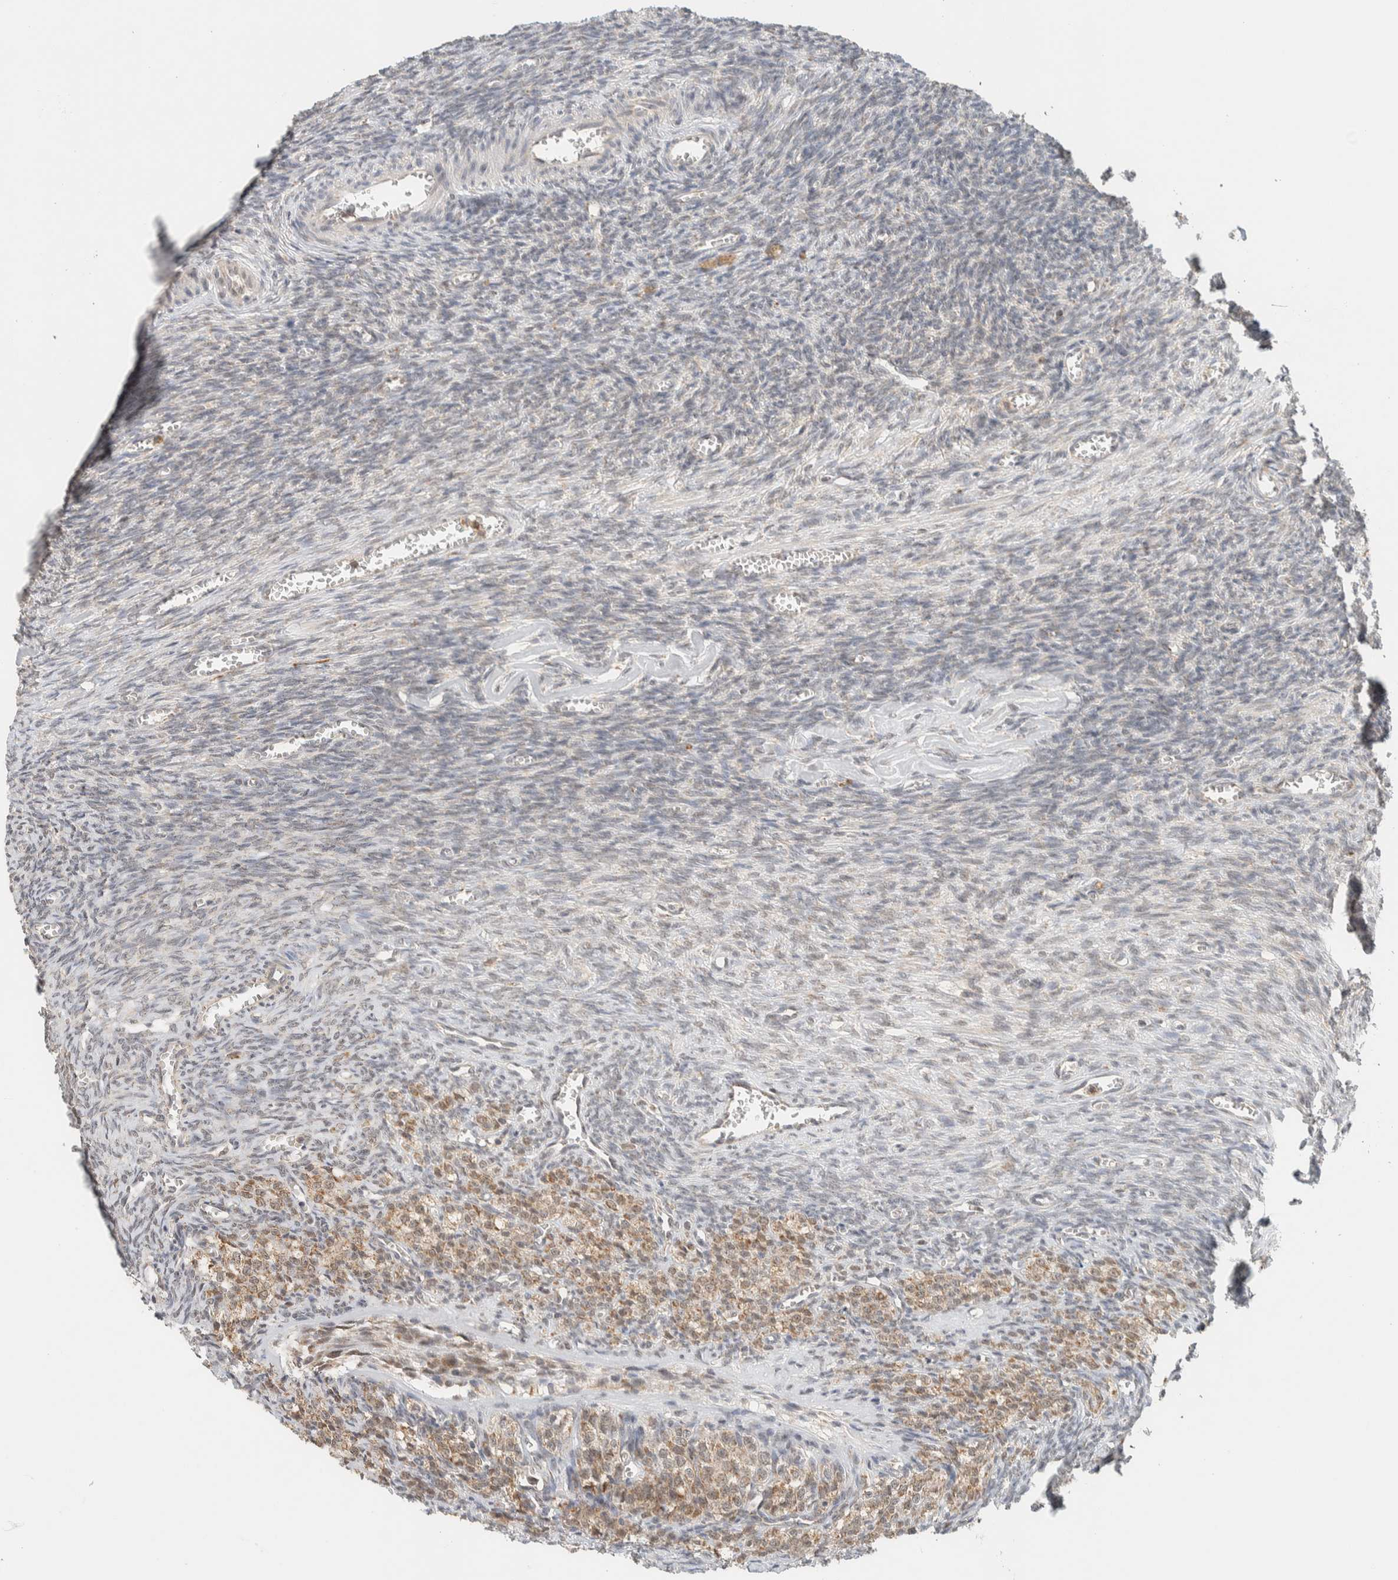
{"staining": {"intensity": "moderate", "quantity": ">75%", "location": "cytoplasmic/membranous"}, "tissue": "ovary", "cell_type": "Follicle cells", "image_type": "normal", "snomed": [{"axis": "morphology", "description": "Normal tissue, NOS"}, {"axis": "topography", "description": "Ovary"}], "caption": "Immunohistochemical staining of normal human ovary reveals medium levels of moderate cytoplasmic/membranous expression in about >75% of follicle cells.", "gene": "MRPL41", "patient": {"sex": "female", "age": 27}}